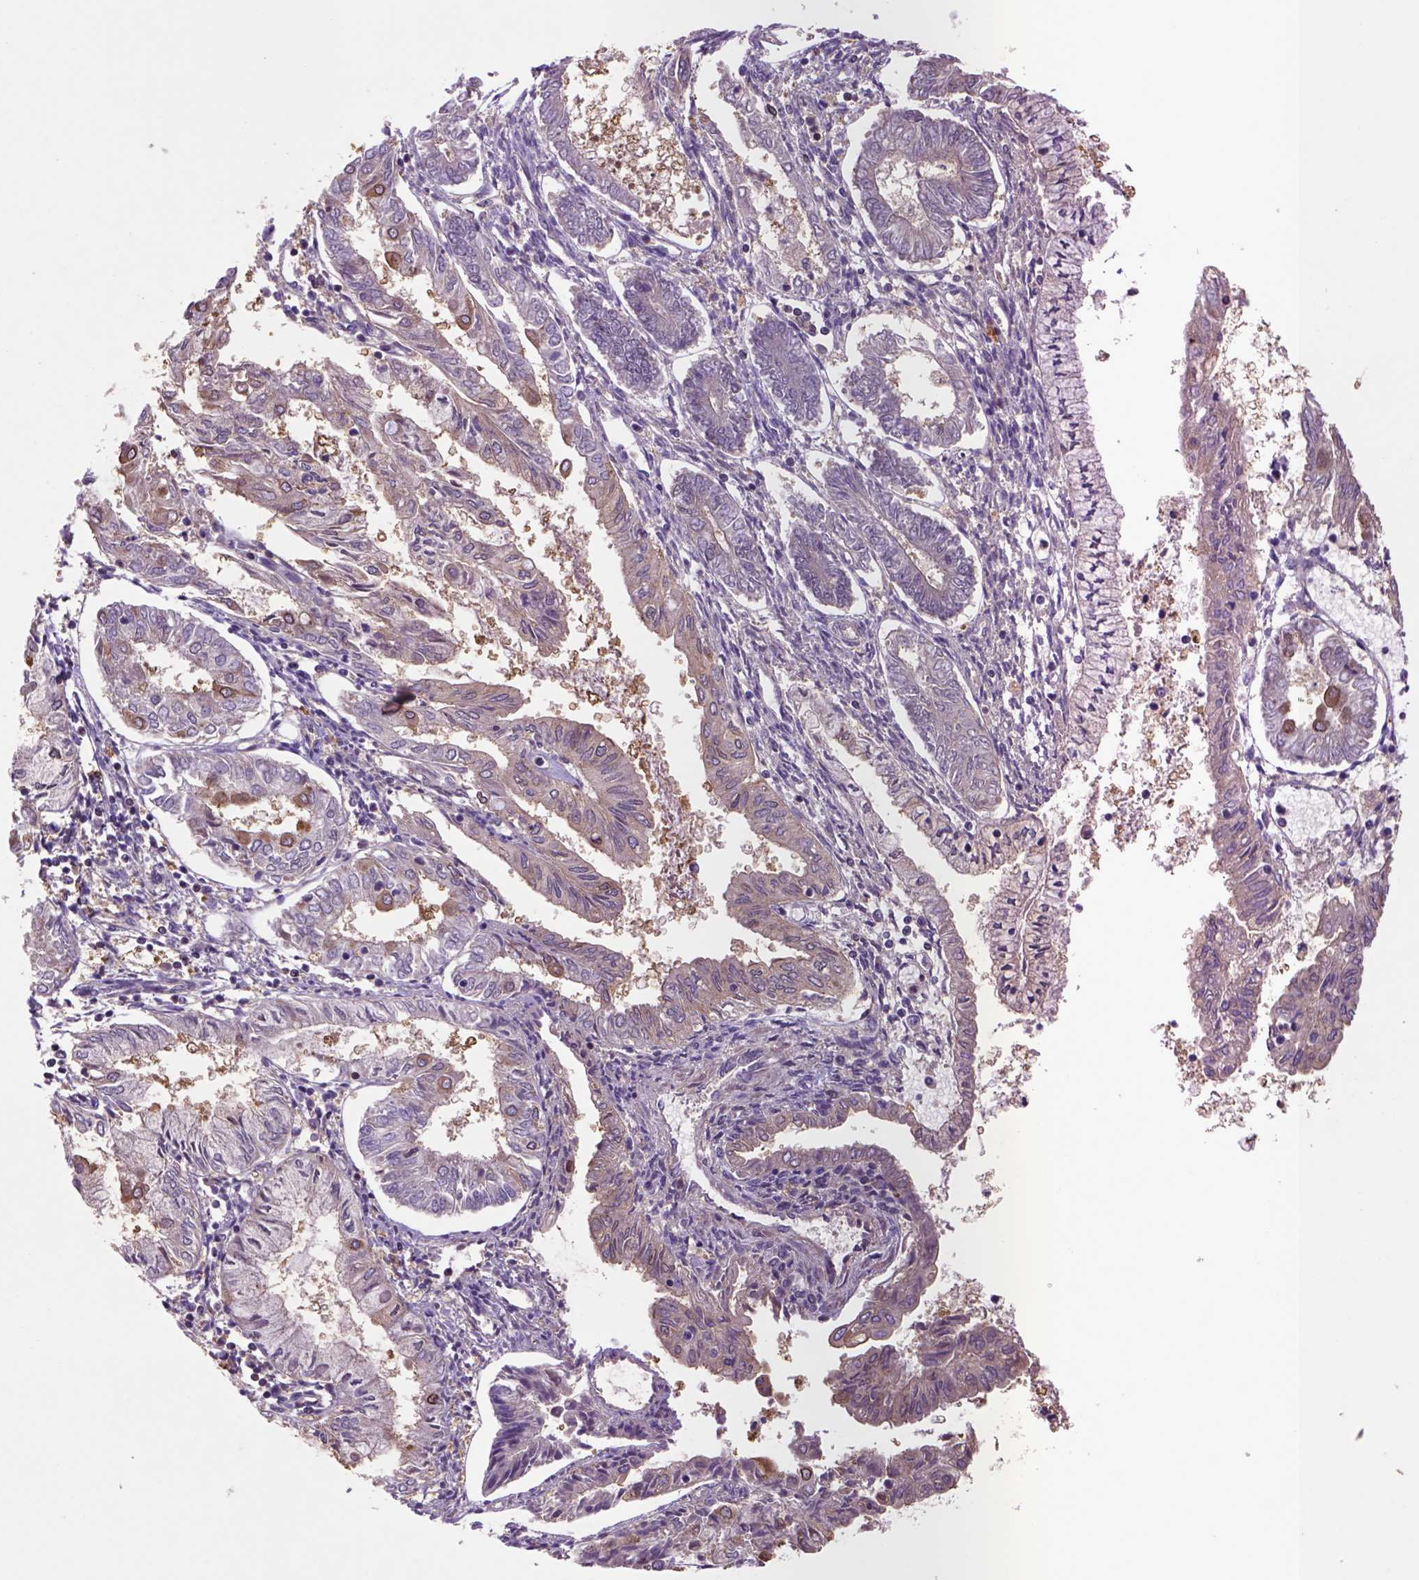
{"staining": {"intensity": "moderate", "quantity": "25%-75%", "location": "cytoplasmic/membranous"}, "tissue": "endometrial cancer", "cell_type": "Tumor cells", "image_type": "cancer", "snomed": [{"axis": "morphology", "description": "Adenocarcinoma, NOS"}, {"axis": "topography", "description": "Endometrium"}], "caption": "Endometrial cancer (adenocarcinoma) stained with immunohistochemistry (IHC) exhibits moderate cytoplasmic/membranous positivity in approximately 25%-75% of tumor cells.", "gene": "HSPBP1", "patient": {"sex": "female", "age": 68}}